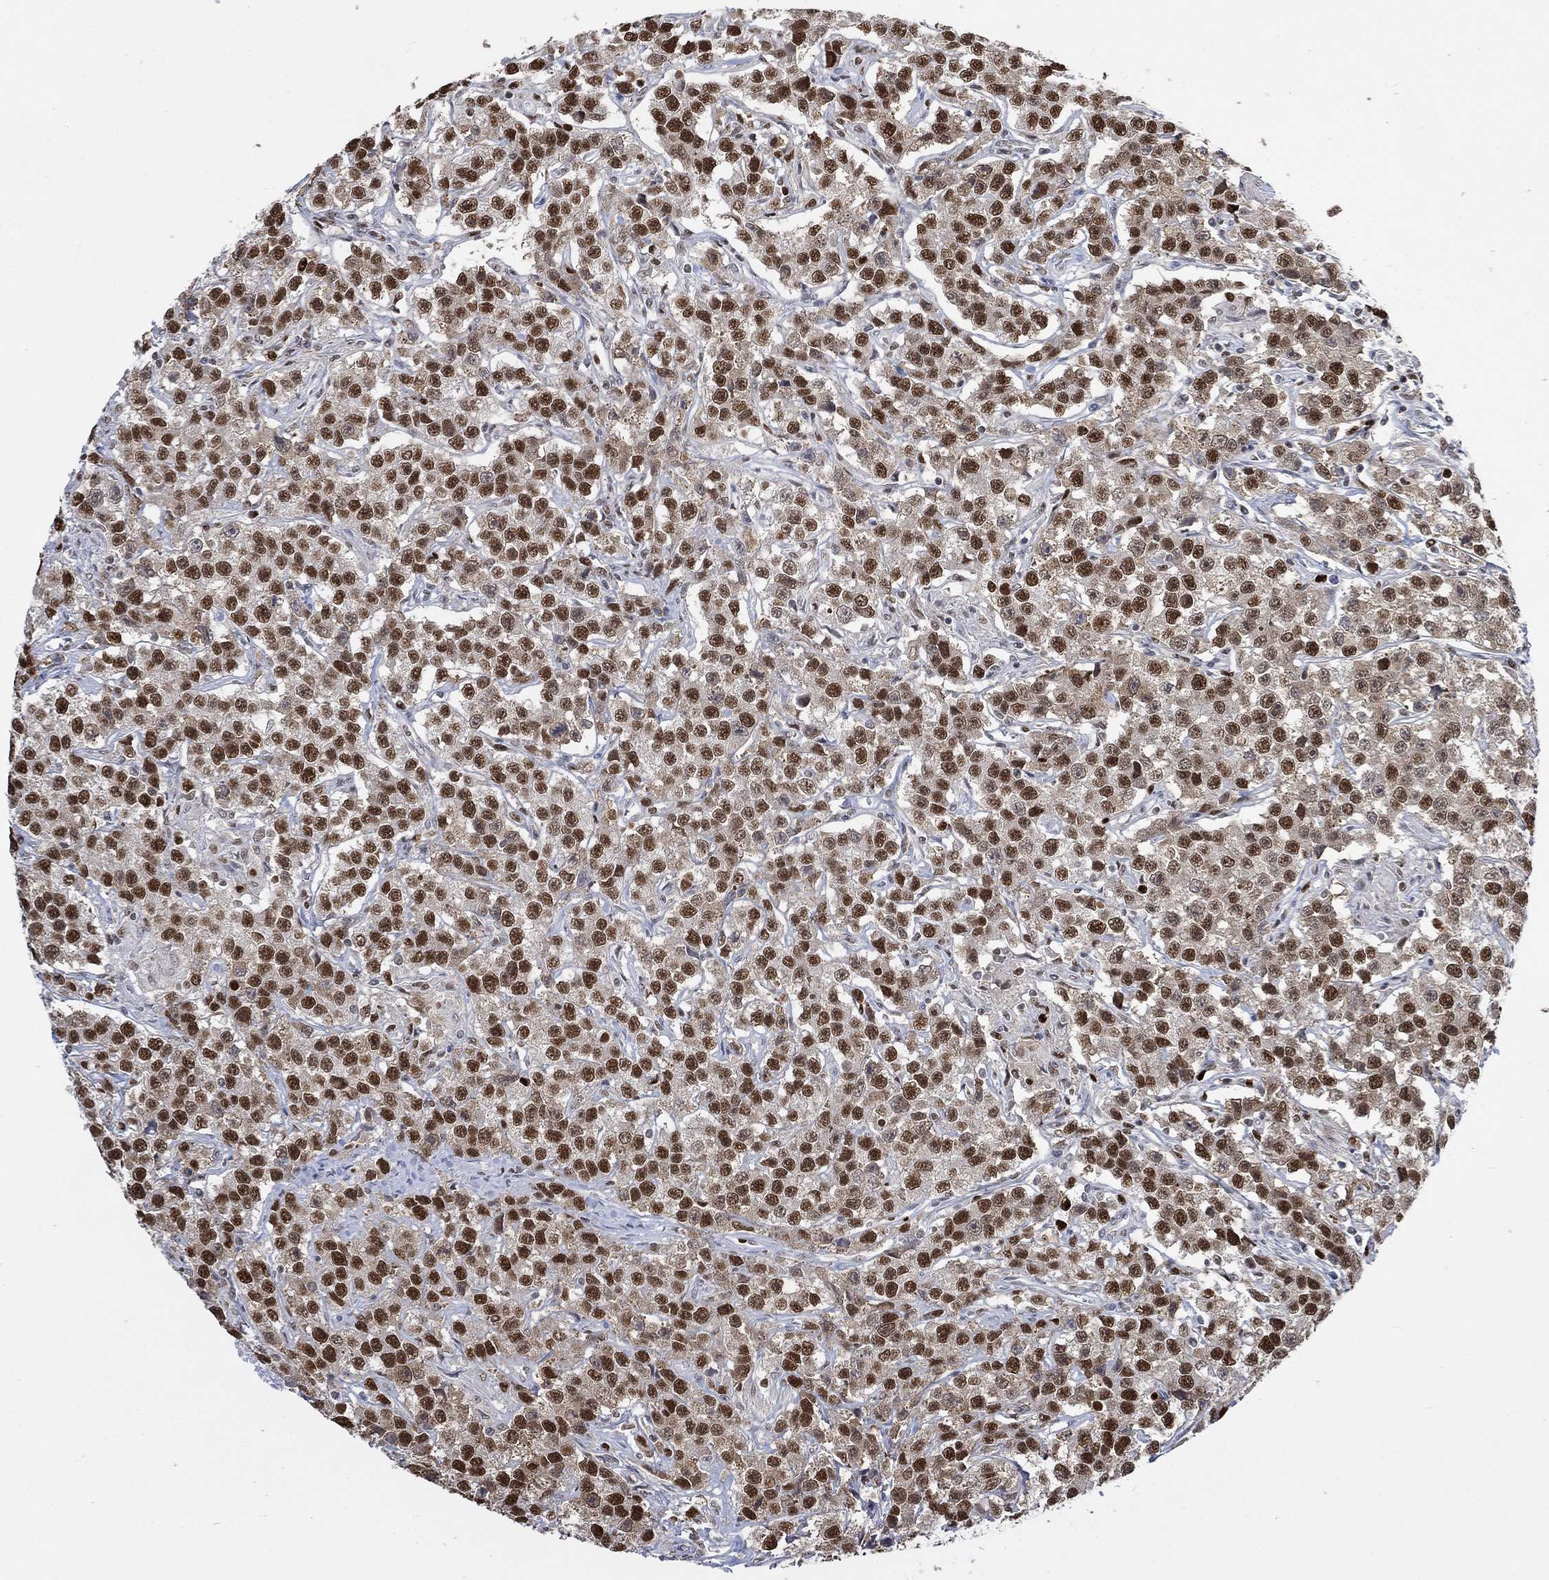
{"staining": {"intensity": "strong", "quantity": ">75%", "location": "nuclear"}, "tissue": "testis cancer", "cell_type": "Tumor cells", "image_type": "cancer", "snomed": [{"axis": "morphology", "description": "Seminoma, NOS"}, {"axis": "topography", "description": "Testis"}], "caption": "Immunohistochemical staining of testis cancer demonstrates high levels of strong nuclear staining in about >75% of tumor cells. The staining was performed using DAB (3,3'-diaminobenzidine), with brown indicating positive protein expression. Nuclei are stained blue with hematoxylin.", "gene": "RAD54L2", "patient": {"sex": "male", "age": 59}}